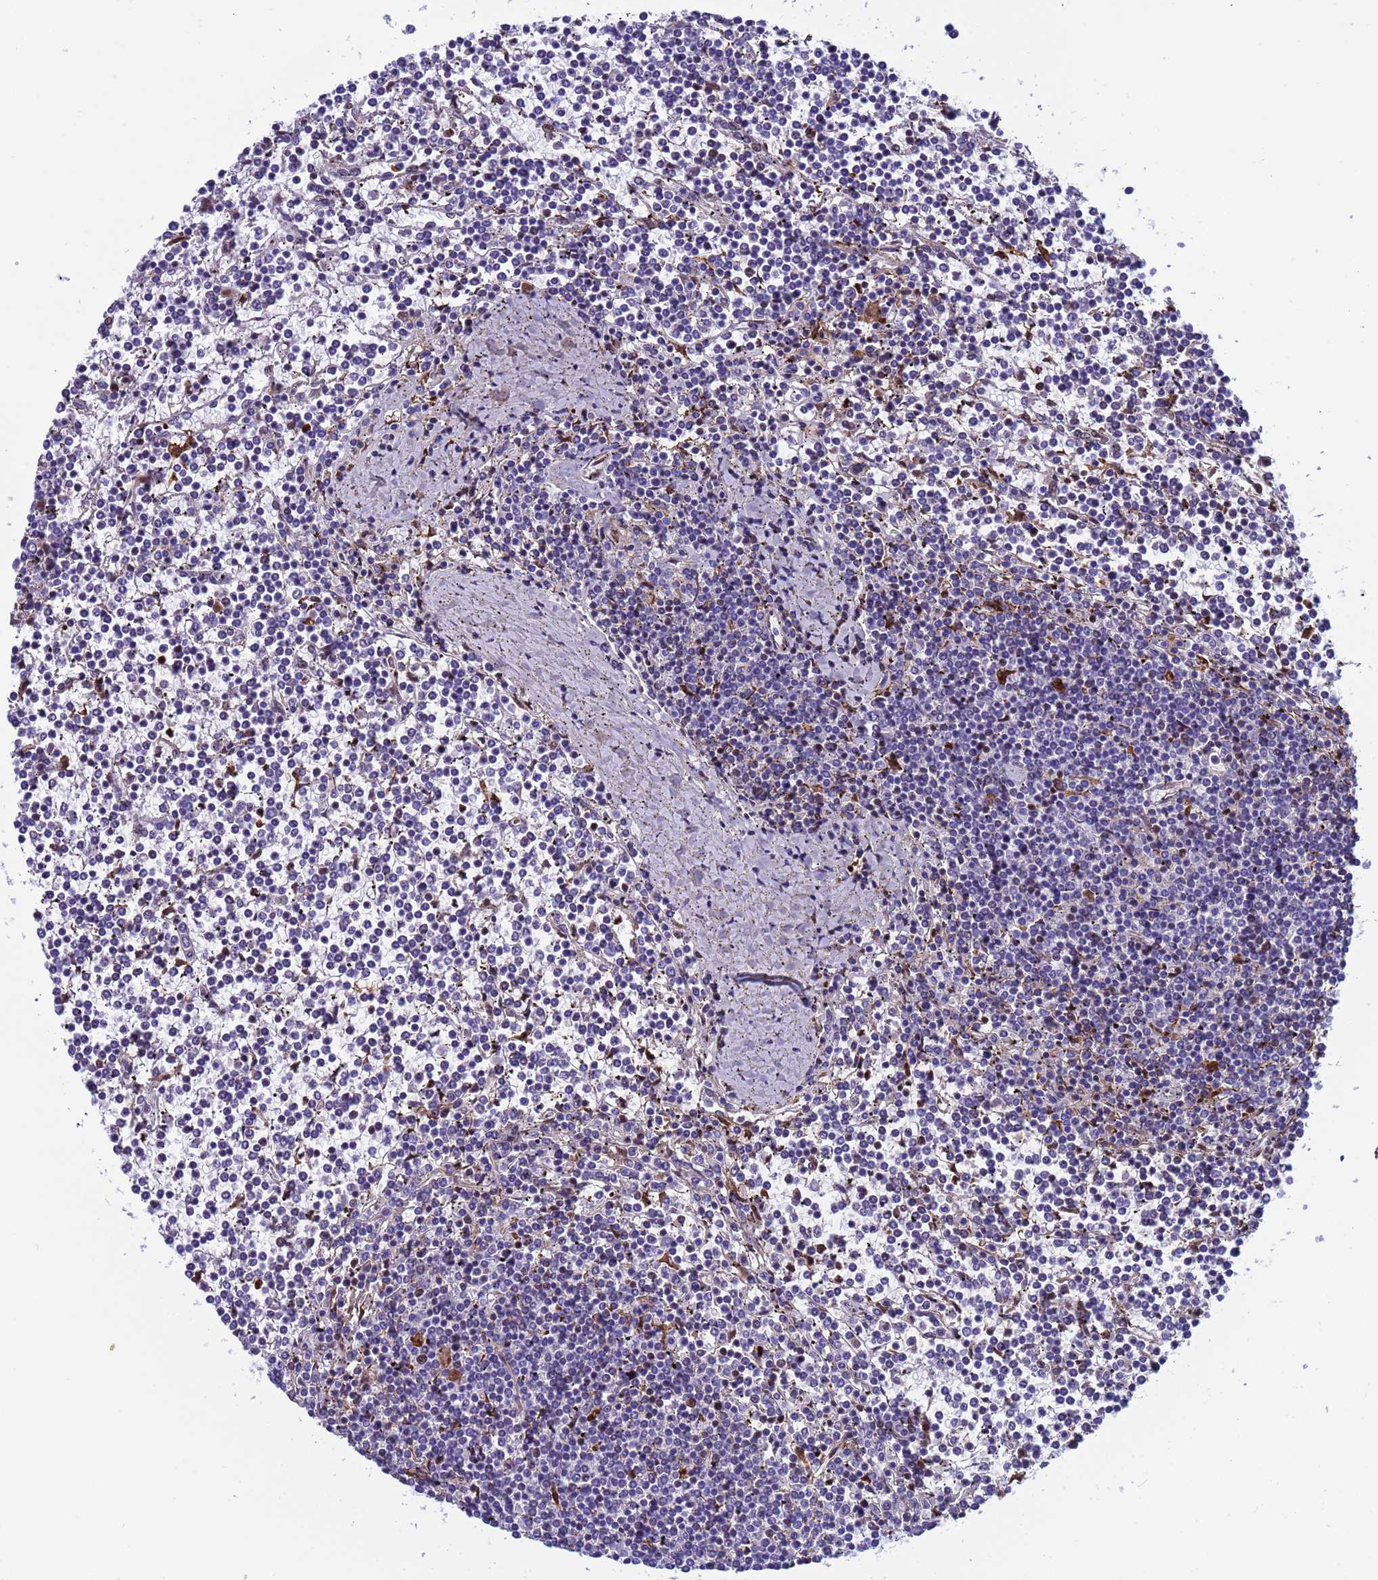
{"staining": {"intensity": "negative", "quantity": "none", "location": "none"}, "tissue": "lymphoma", "cell_type": "Tumor cells", "image_type": "cancer", "snomed": [{"axis": "morphology", "description": "Malignant lymphoma, non-Hodgkin's type, Low grade"}, {"axis": "topography", "description": "Spleen"}], "caption": "IHC photomicrograph of human lymphoma stained for a protein (brown), which reveals no positivity in tumor cells. (DAB (3,3'-diaminobenzidine) immunohistochemistry (IHC), high magnification).", "gene": "POP5", "patient": {"sex": "female", "age": 19}}